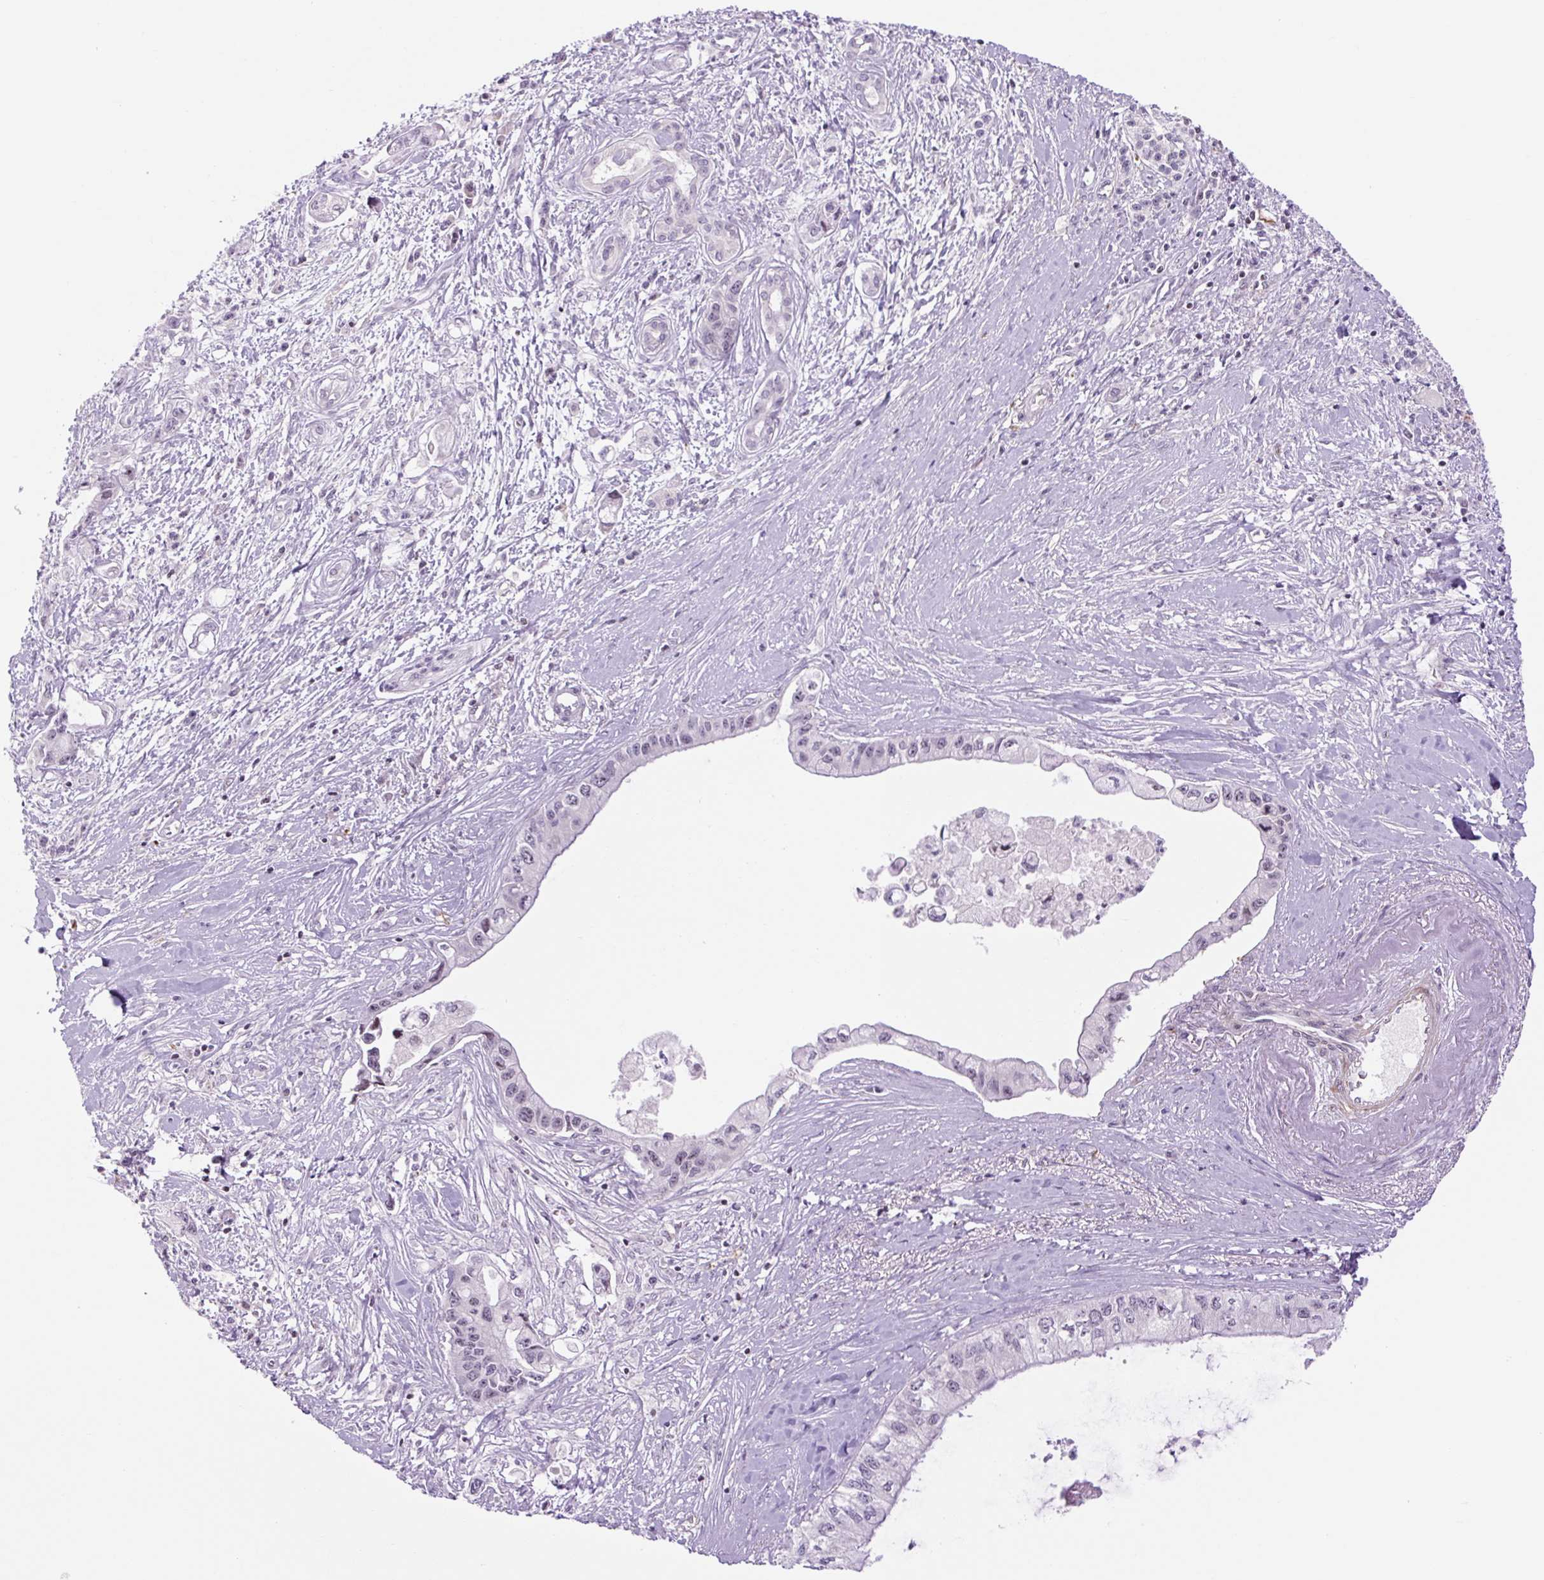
{"staining": {"intensity": "negative", "quantity": "none", "location": "none"}, "tissue": "pancreatic cancer", "cell_type": "Tumor cells", "image_type": "cancer", "snomed": [{"axis": "morphology", "description": "Adenocarcinoma, NOS"}, {"axis": "topography", "description": "Pancreas"}], "caption": "Immunohistochemistry of pancreatic adenocarcinoma reveals no positivity in tumor cells.", "gene": "ZNF417", "patient": {"sex": "male", "age": 61}}